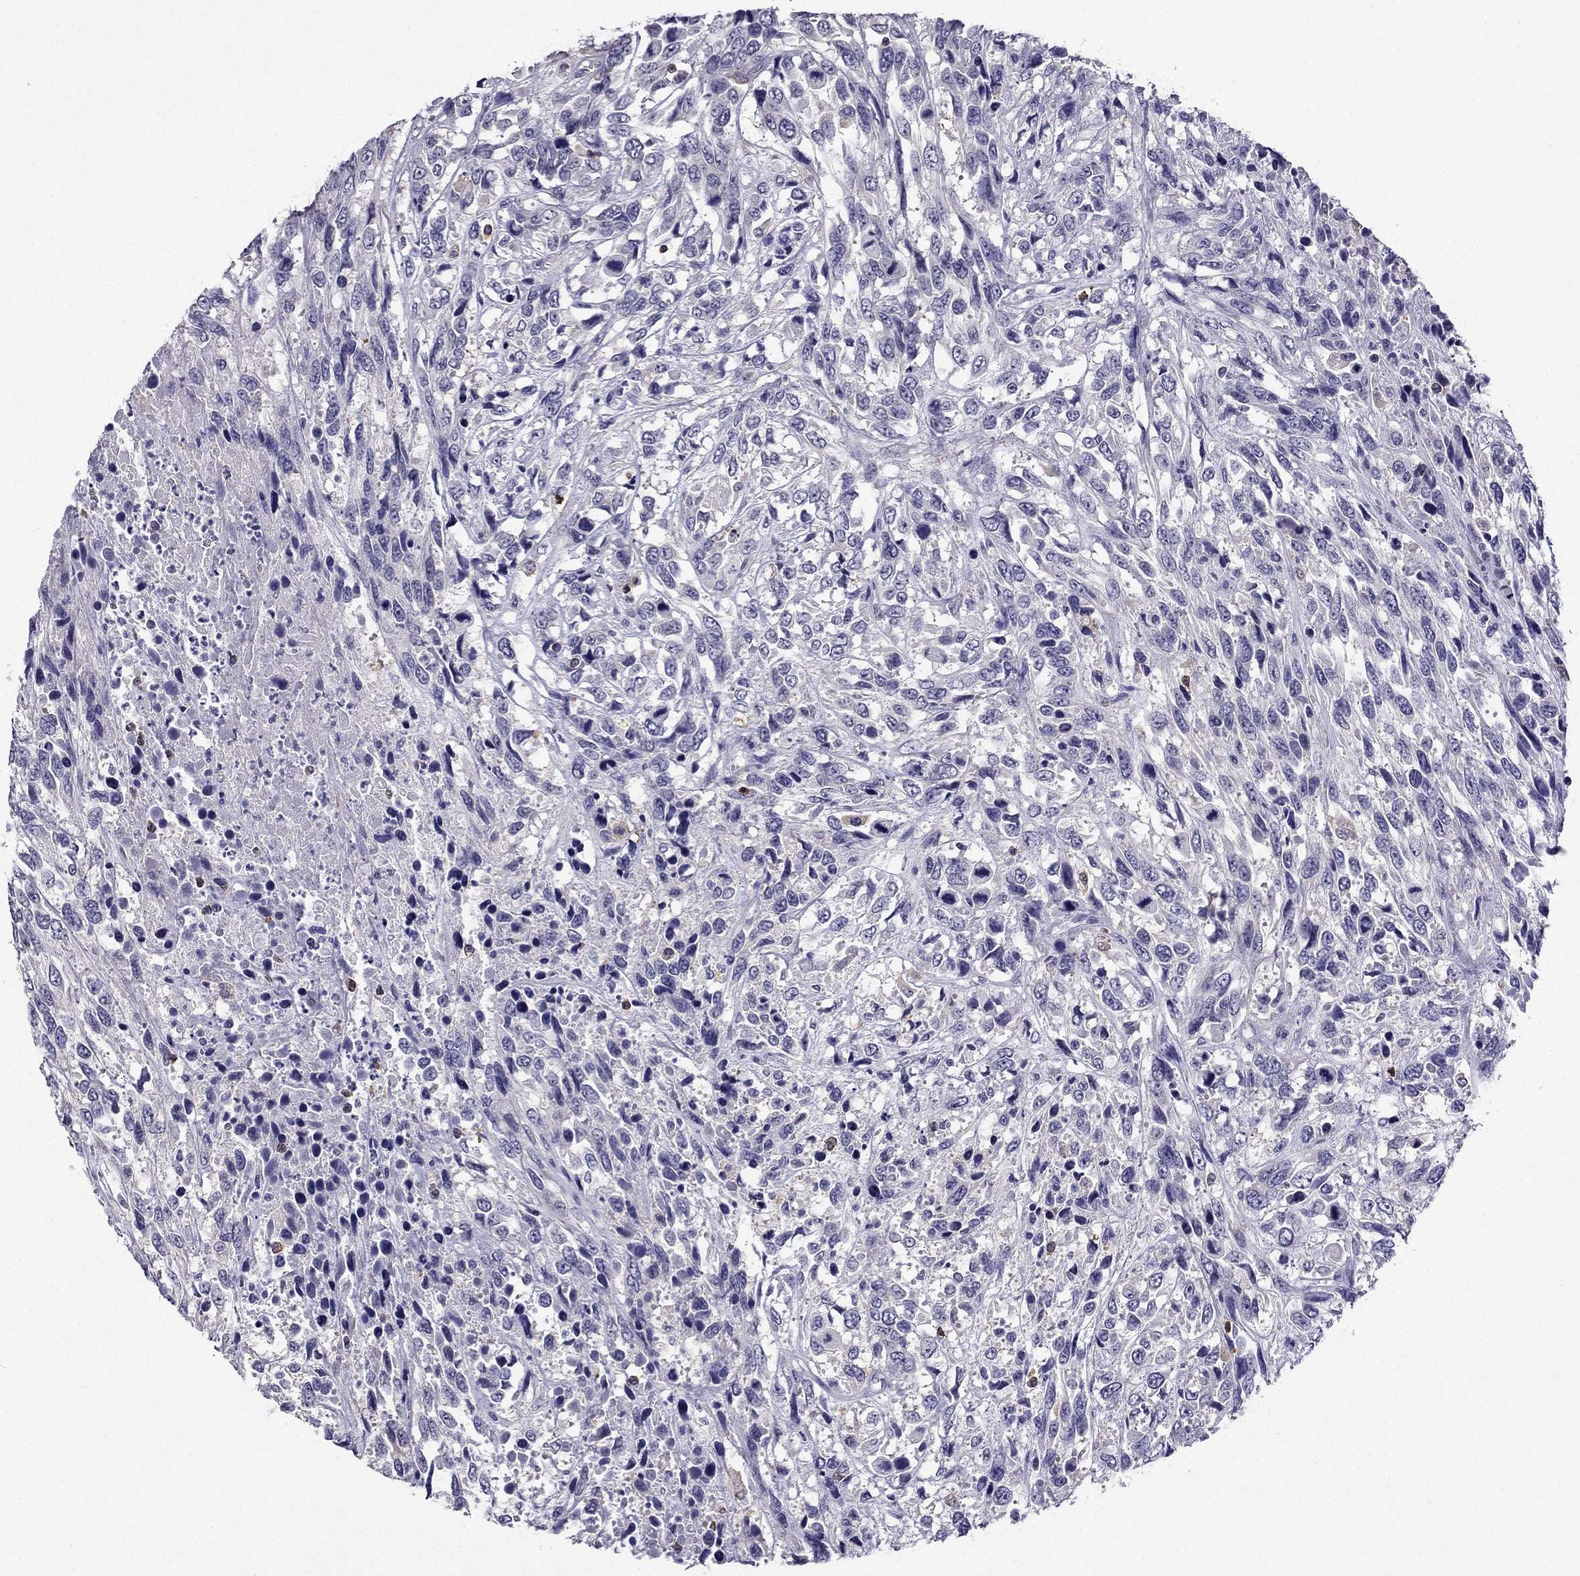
{"staining": {"intensity": "negative", "quantity": "none", "location": "none"}, "tissue": "urothelial cancer", "cell_type": "Tumor cells", "image_type": "cancer", "snomed": [{"axis": "morphology", "description": "Urothelial carcinoma, High grade"}, {"axis": "topography", "description": "Urinary bladder"}], "caption": "The IHC photomicrograph has no significant expression in tumor cells of urothelial carcinoma (high-grade) tissue. Nuclei are stained in blue.", "gene": "CCK", "patient": {"sex": "female", "age": 70}}